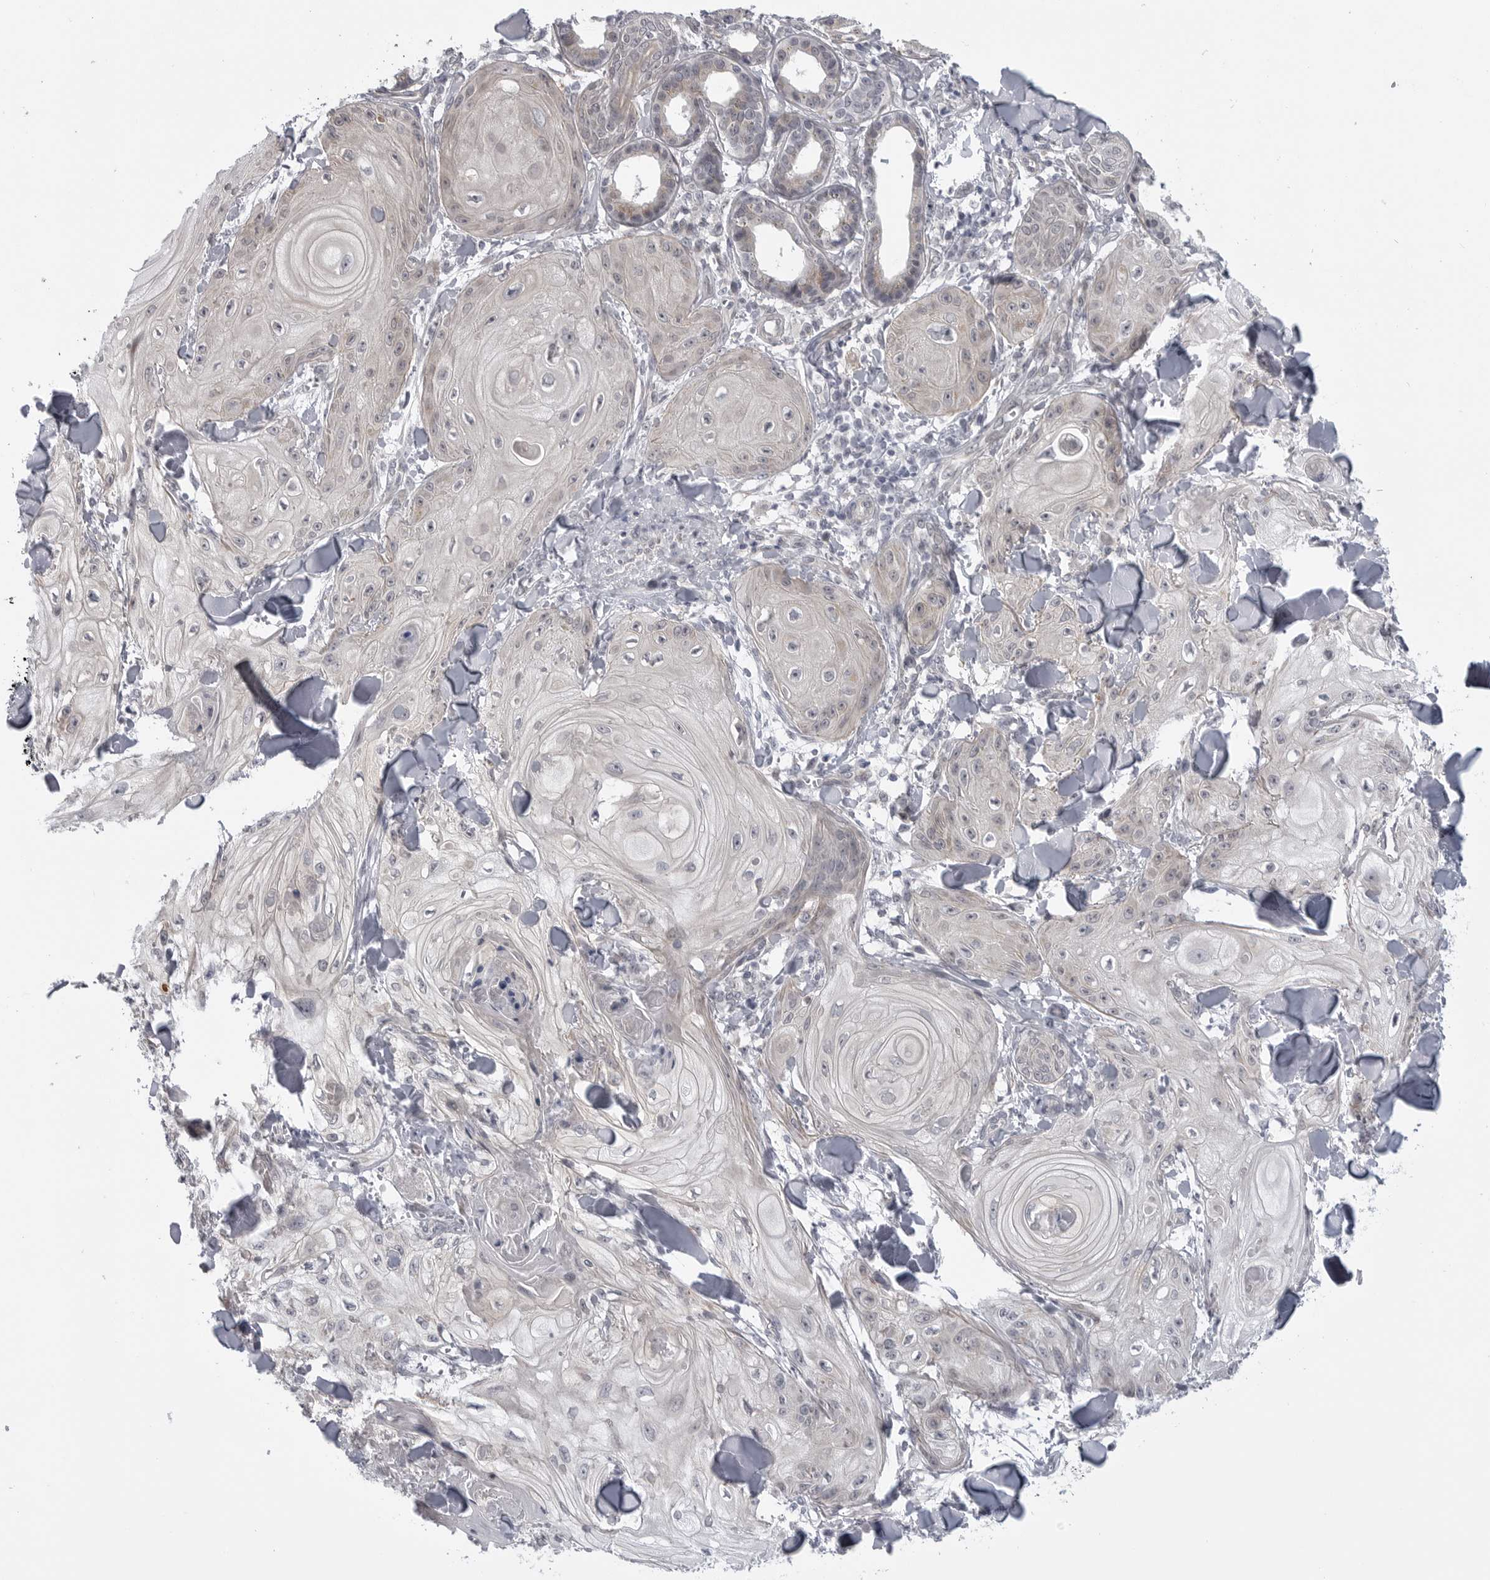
{"staining": {"intensity": "negative", "quantity": "none", "location": "none"}, "tissue": "skin cancer", "cell_type": "Tumor cells", "image_type": "cancer", "snomed": [{"axis": "morphology", "description": "Squamous cell carcinoma, NOS"}, {"axis": "topography", "description": "Skin"}], "caption": "Immunohistochemistry (IHC) histopathology image of neoplastic tissue: human squamous cell carcinoma (skin) stained with DAB (3,3'-diaminobenzidine) displays no significant protein staining in tumor cells.", "gene": "LRRC45", "patient": {"sex": "male", "age": 74}}